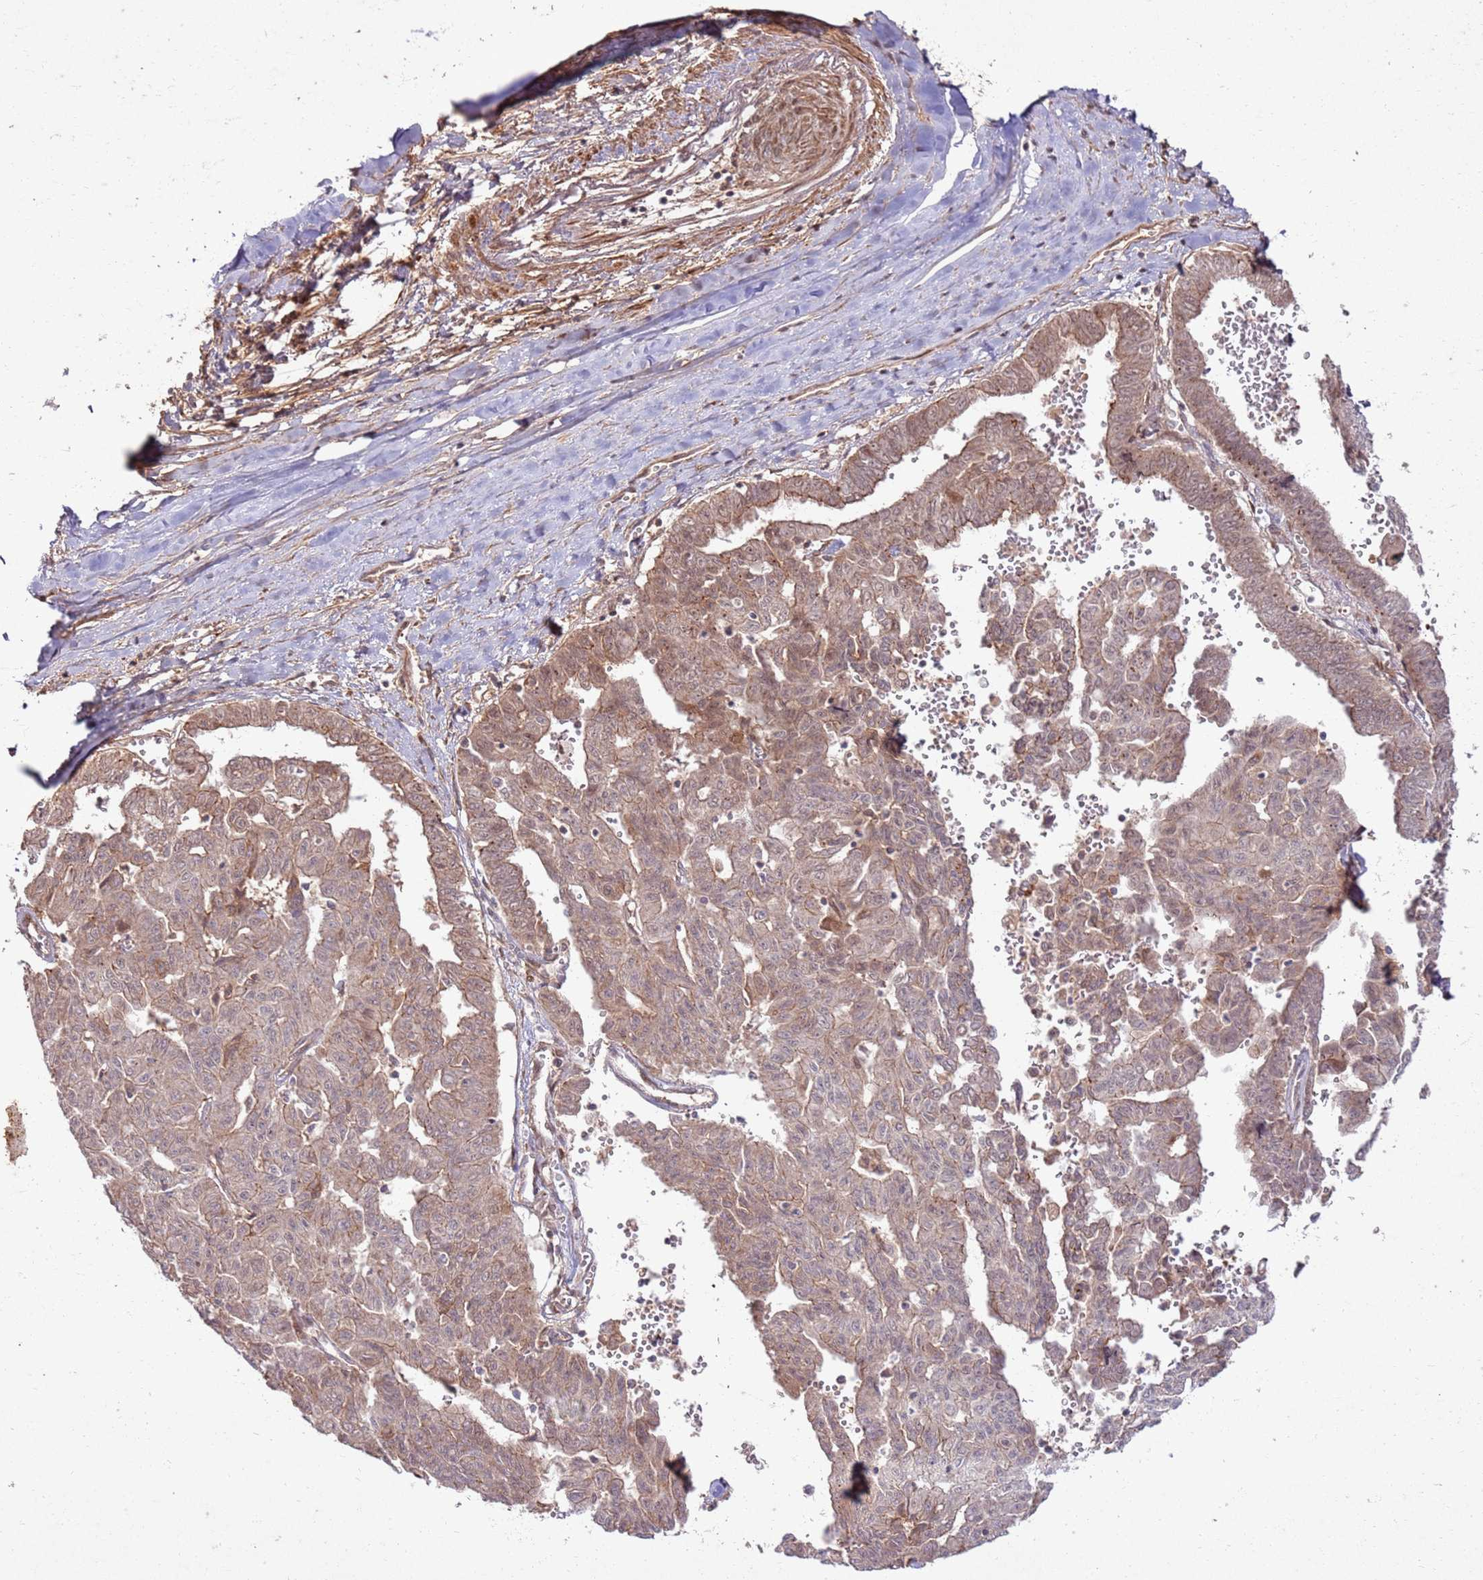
{"staining": {"intensity": "moderate", "quantity": "25%-75%", "location": "cytoplasmic/membranous,nuclear"}, "tissue": "liver cancer", "cell_type": "Tumor cells", "image_type": "cancer", "snomed": [{"axis": "morphology", "description": "Cholangiocarcinoma"}, {"axis": "topography", "description": "Liver"}], "caption": "The photomicrograph displays a brown stain indicating the presence of a protein in the cytoplasmic/membranous and nuclear of tumor cells in liver cholangiocarcinoma. Immunohistochemistry stains the protein in brown and the nuclei are stained blue.", "gene": "ZNF623", "patient": {"sex": "female", "age": 77}}